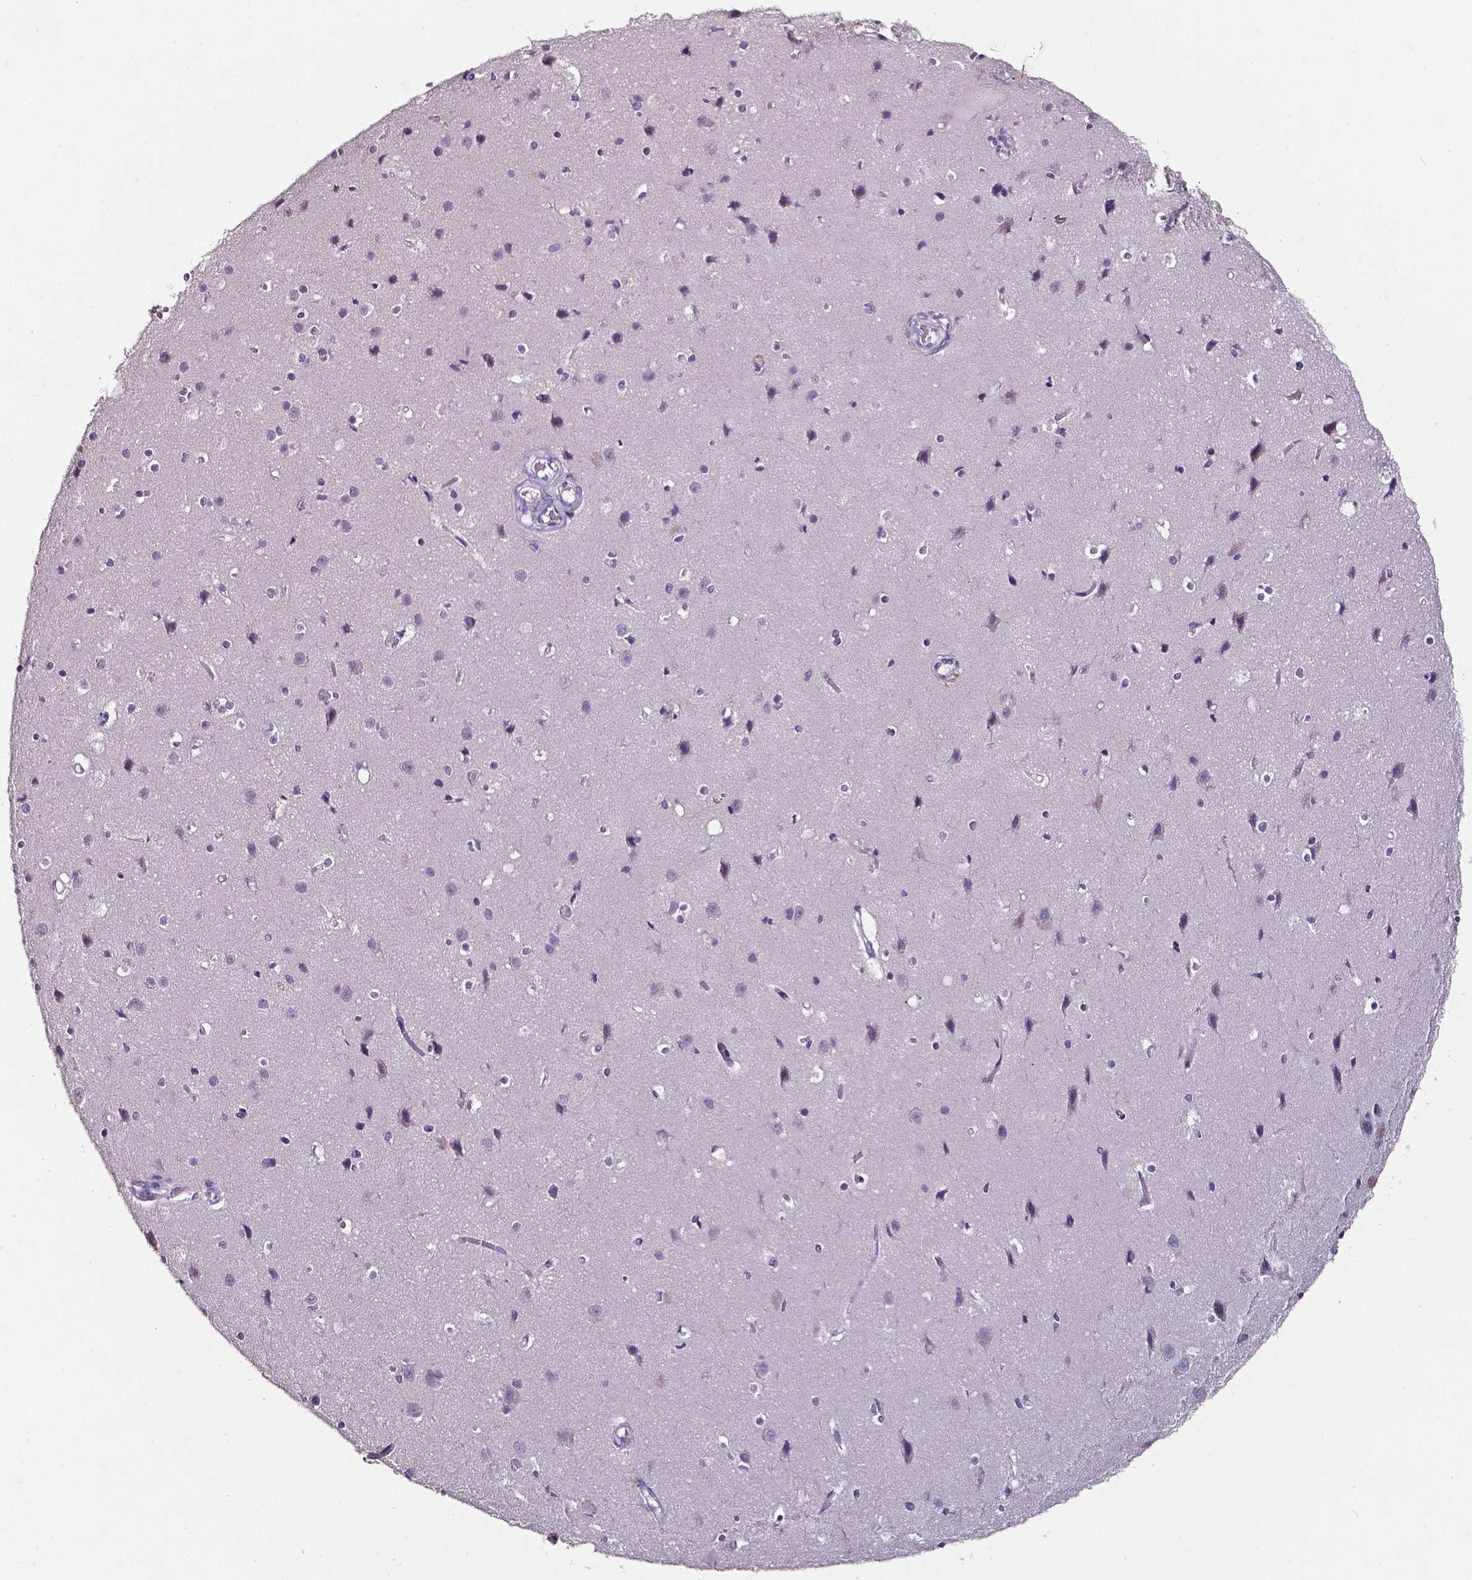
{"staining": {"intensity": "negative", "quantity": "none", "location": "none"}, "tissue": "cerebral cortex", "cell_type": "Endothelial cells", "image_type": "normal", "snomed": [{"axis": "morphology", "description": "Normal tissue, NOS"}, {"axis": "topography", "description": "Cerebral cortex"}], "caption": "Micrograph shows no protein staining in endothelial cells of normal cerebral cortex. (DAB (3,3'-diaminobenzidine) immunohistochemistry visualized using brightfield microscopy, high magnification).", "gene": "DEFA5", "patient": {"sex": "male", "age": 37}}